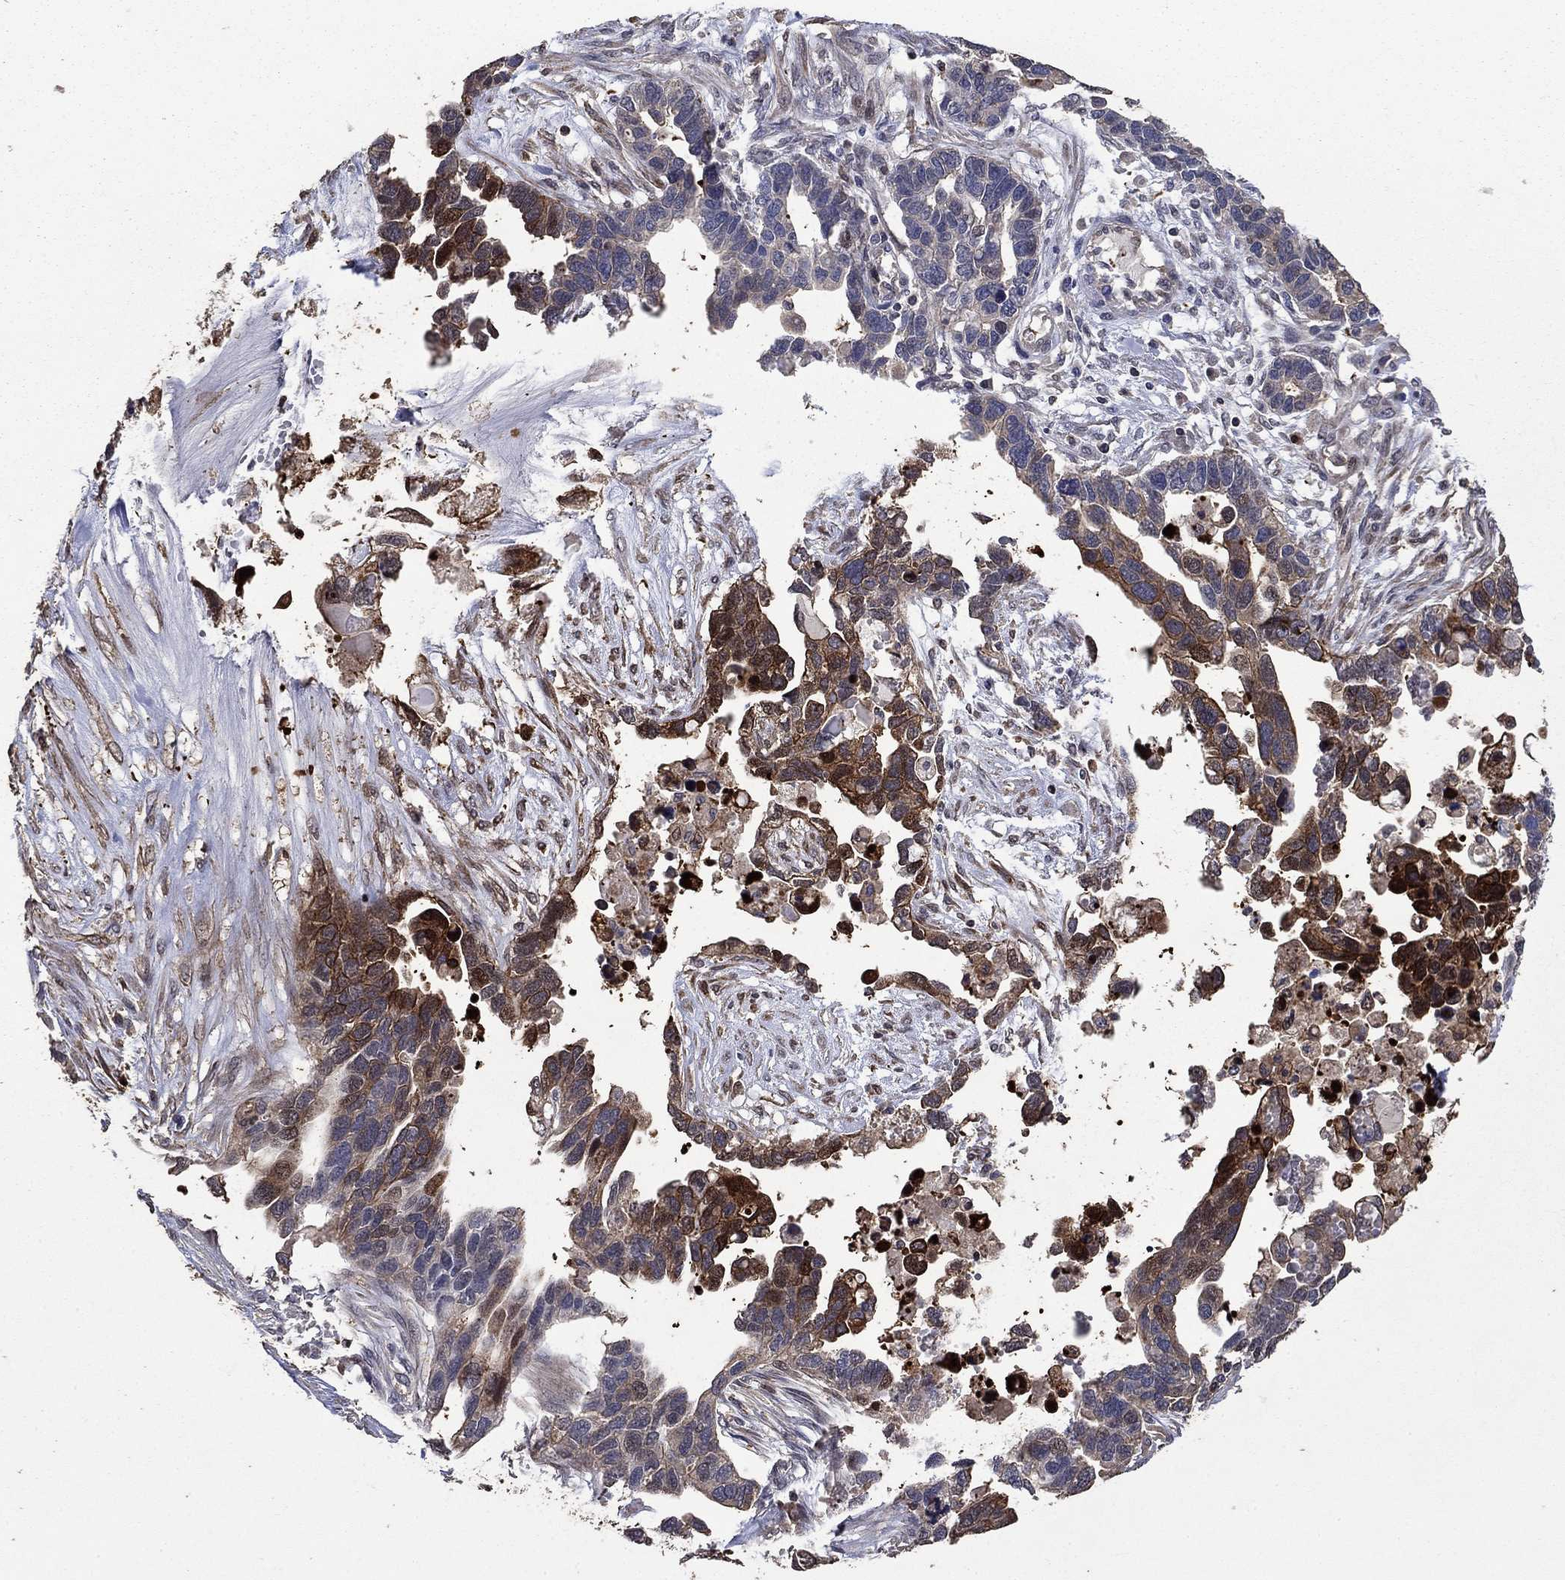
{"staining": {"intensity": "strong", "quantity": "<25%", "location": "cytoplasmic/membranous"}, "tissue": "ovarian cancer", "cell_type": "Tumor cells", "image_type": "cancer", "snomed": [{"axis": "morphology", "description": "Cystadenocarcinoma, serous, NOS"}, {"axis": "topography", "description": "Ovary"}], "caption": "DAB immunohistochemical staining of human ovarian serous cystadenocarcinoma demonstrates strong cytoplasmic/membranous protein expression in about <25% of tumor cells.", "gene": "DVL1", "patient": {"sex": "female", "age": 54}}